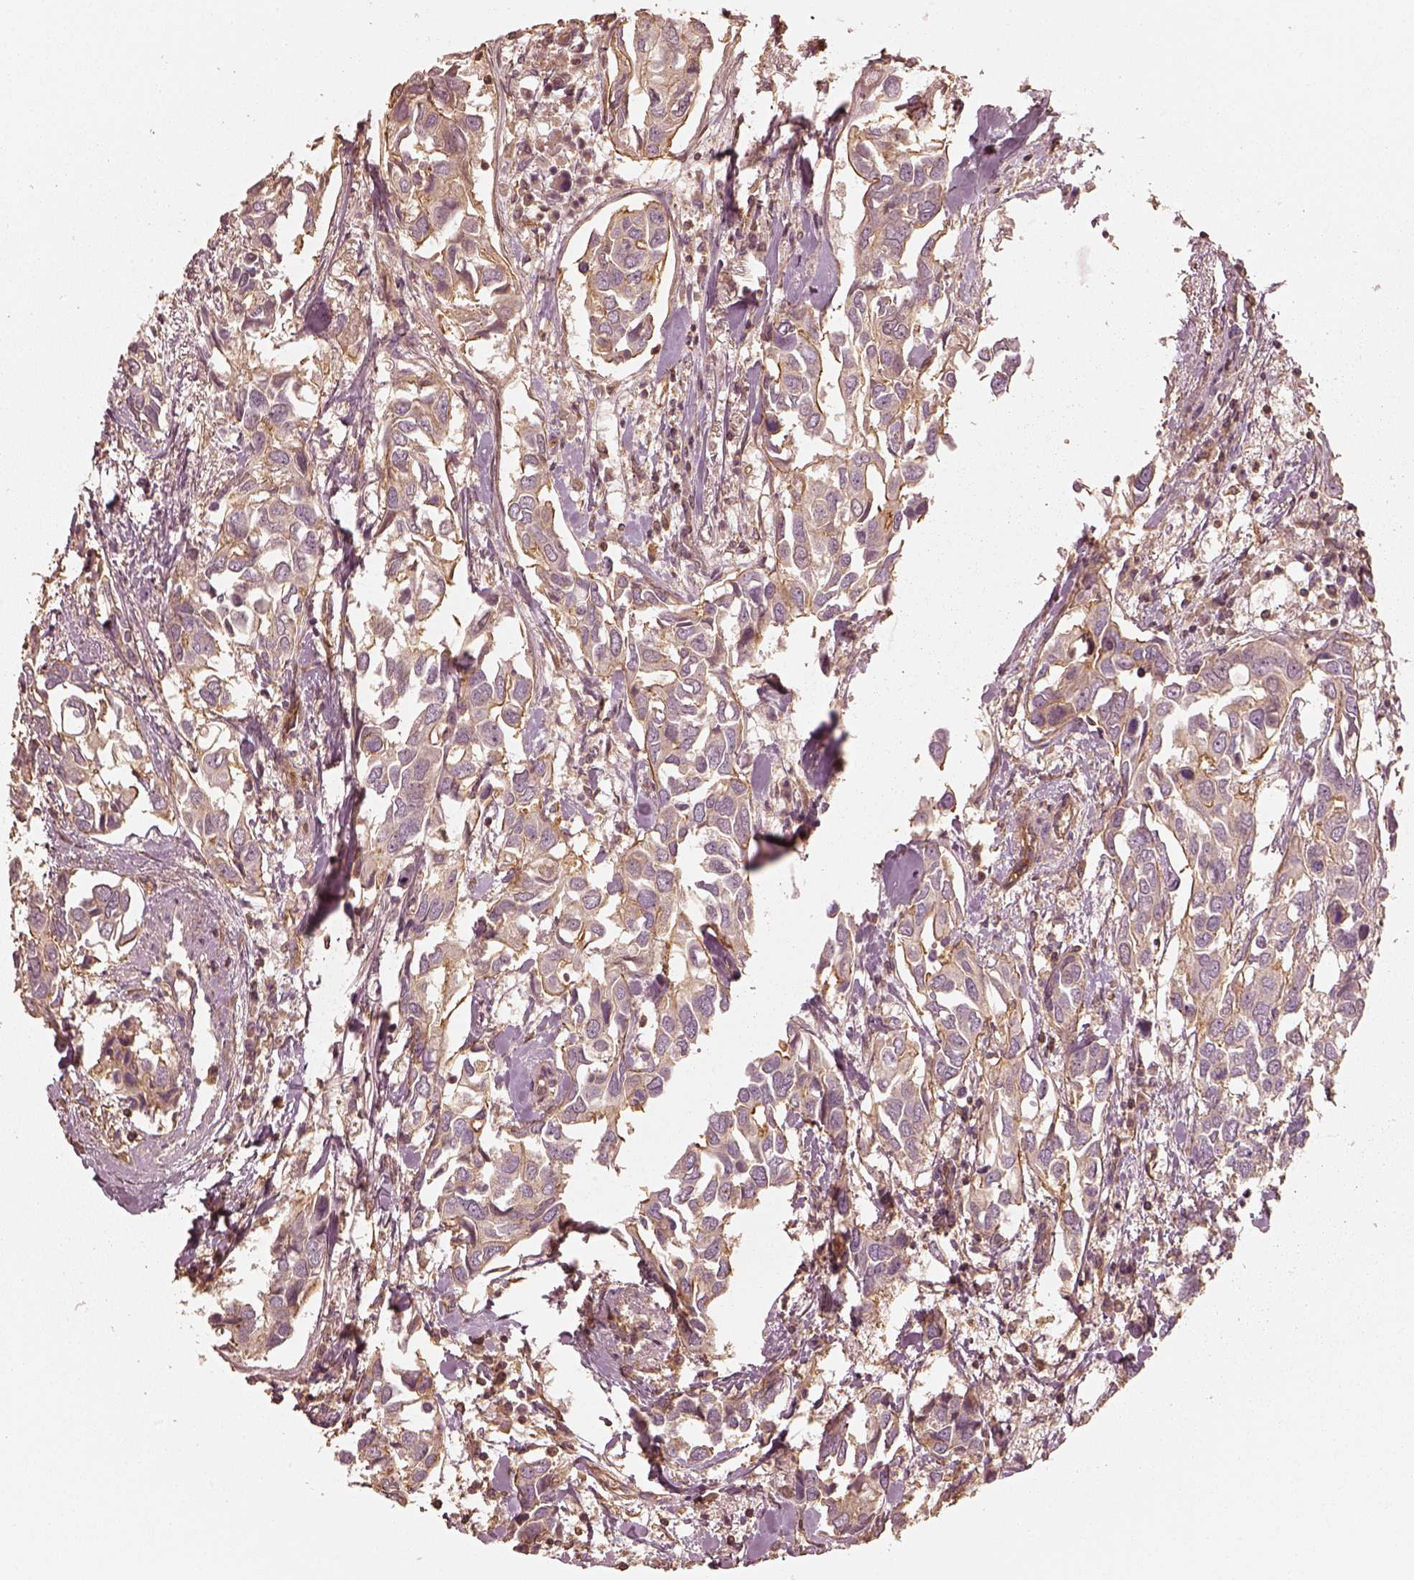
{"staining": {"intensity": "moderate", "quantity": "25%-75%", "location": "cytoplasmic/membranous"}, "tissue": "breast cancer", "cell_type": "Tumor cells", "image_type": "cancer", "snomed": [{"axis": "morphology", "description": "Duct carcinoma"}, {"axis": "topography", "description": "Breast"}], "caption": "Breast infiltrating ductal carcinoma tissue exhibits moderate cytoplasmic/membranous expression in approximately 25%-75% of tumor cells, visualized by immunohistochemistry. Immunohistochemistry (ihc) stains the protein in brown and the nuclei are stained blue.", "gene": "WDR7", "patient": {"sex": "female", "age": 83}}